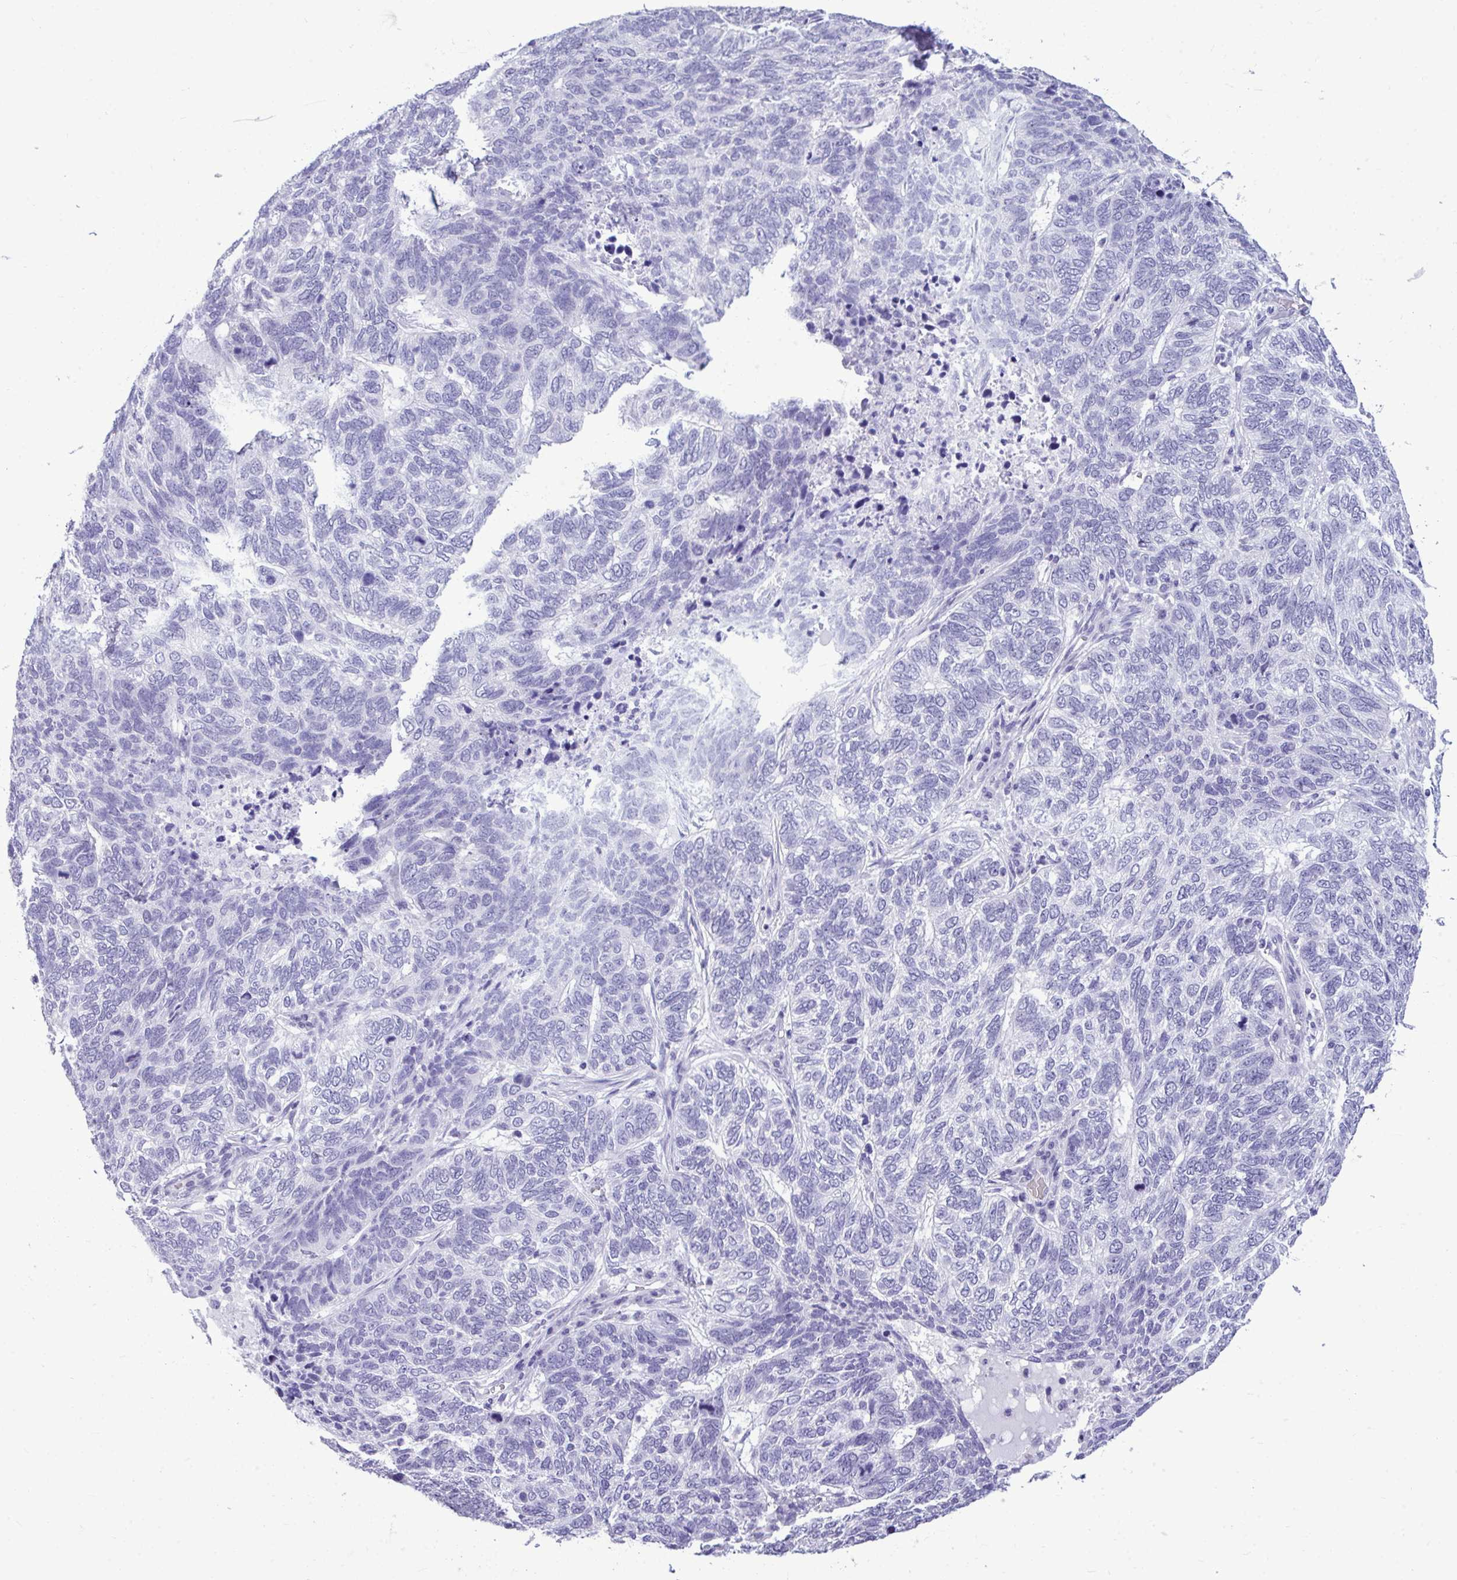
{"staining": {"intensity": "negative", "quantity": "none", "location": "none"}, "tissue": "skin cancer", "cell_type": "Tumor cells", "image_type": "cancer", "snomed": [{"axis": "morphology", "description": "Basal cell carcinoma"}, {"axis": "topography", "description": "Skin"}], "caption": "This histopathology image is of skin cancer (basal cell carcinoma) stained with immunohistochemistry (IHC) to label a protein in brown with the nuclei are counter-stained blue. There is no positivity in tumor cells.", "gene": "PRM2", "patient": {"sex": "female", "age": 65}}